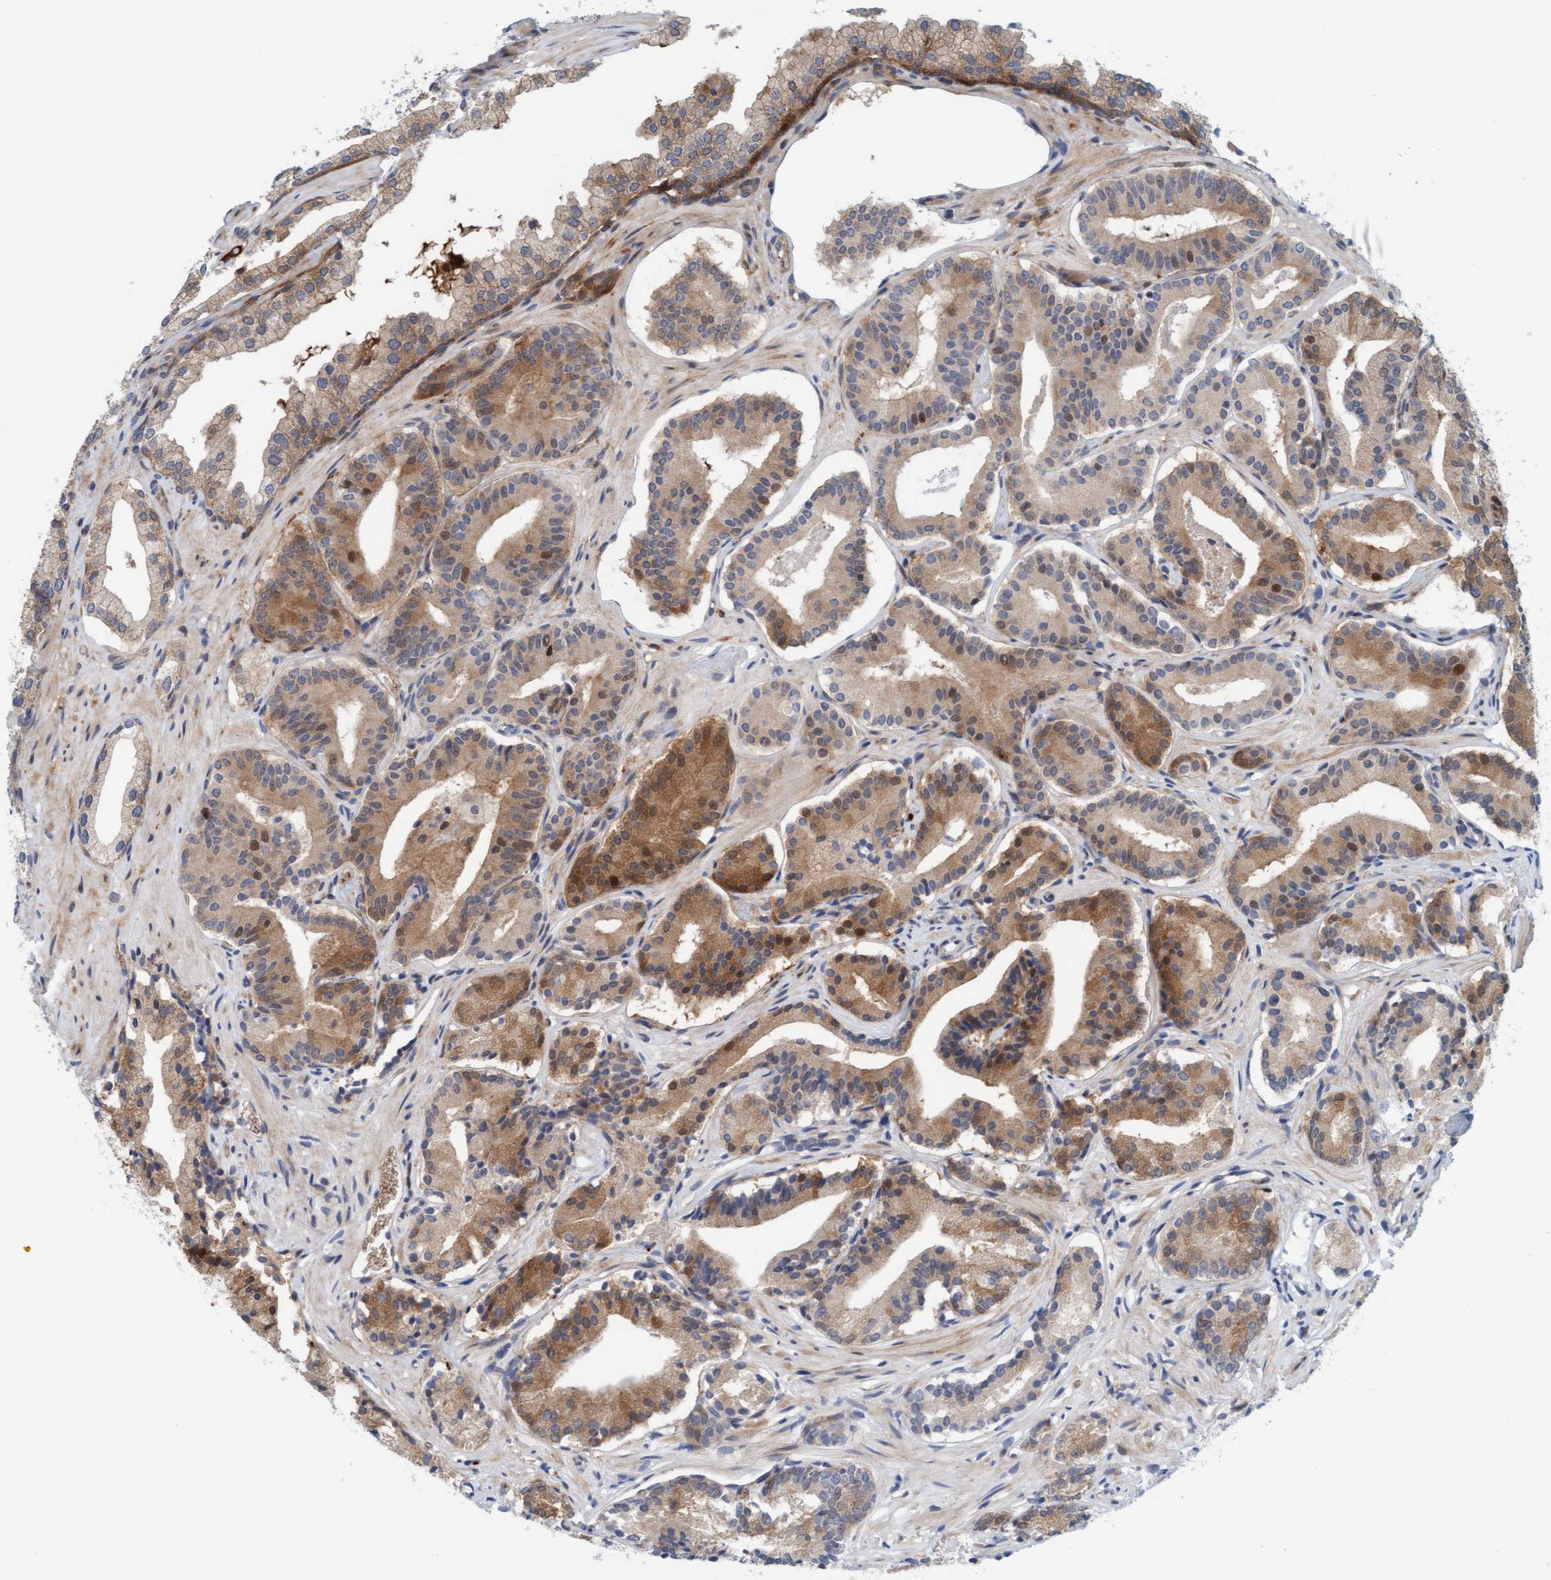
{"staining": {"intensity": "moderate", "quantity": ">75%", "location": "cytoplasmic/membranous,nuclear"}, "tissue": "prostate cancer", "cell_type": "Tumor cells", "image_type": "cancer", "snomed": [{"axis": "morphology", "description": "Adenocarcinoma, Low grade"}, {"axis": "topography", "description": "Prostate"}], "caption": "Protein expression analysis of adenocarcinoma (low-grade) (prostate) shows moderate cytoplasmic/membranous and nuclear positivity in about >75% of tumor cells.", "gene": "EIF4EBP1", "patient": {"sex": "male", "age": 51}}